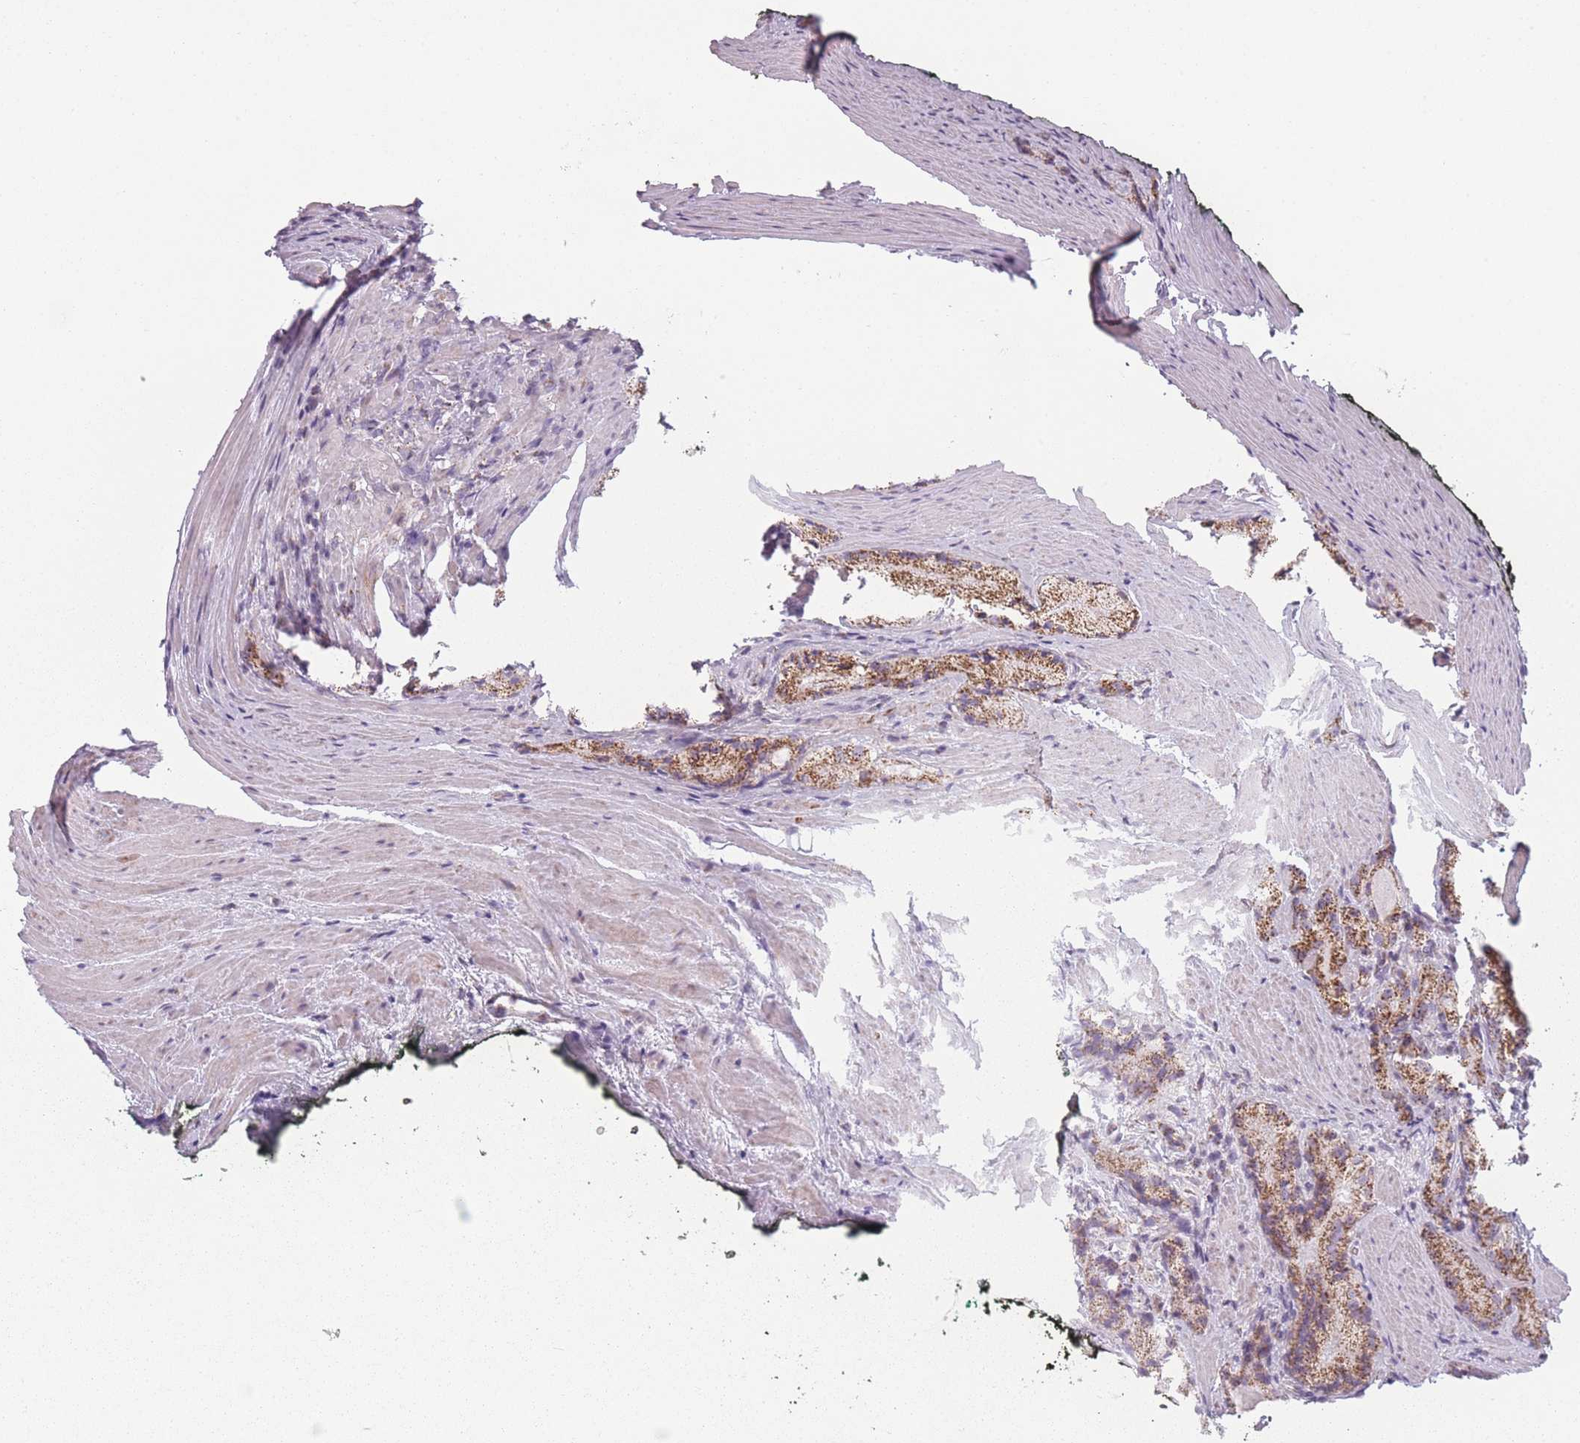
{"staining": {"intensity": "moderate", "quantity": ">75%", "location": "cytoplasmic/membranous"}, "tissue": "prostate cancer", "cell_type": "Tumor cells", "image_type": "cancer", "snomed": [{"axis": "morphology", "description": "Adenocarcinoma, Low grade"}, {"axis": "topography", "description": "Prostate"}], "caption": "Immunohistochemistry (IHC) (DAB (3,3'-diaminobenzidine)) staining of prostate adenocarcinoma (low-grade) displays moderate cytoplasmic/membranous protein positivity in approximately >75% of tumor cells.", "gene": "DCHS1", "patient": {"sex": "male", "age": 57}}